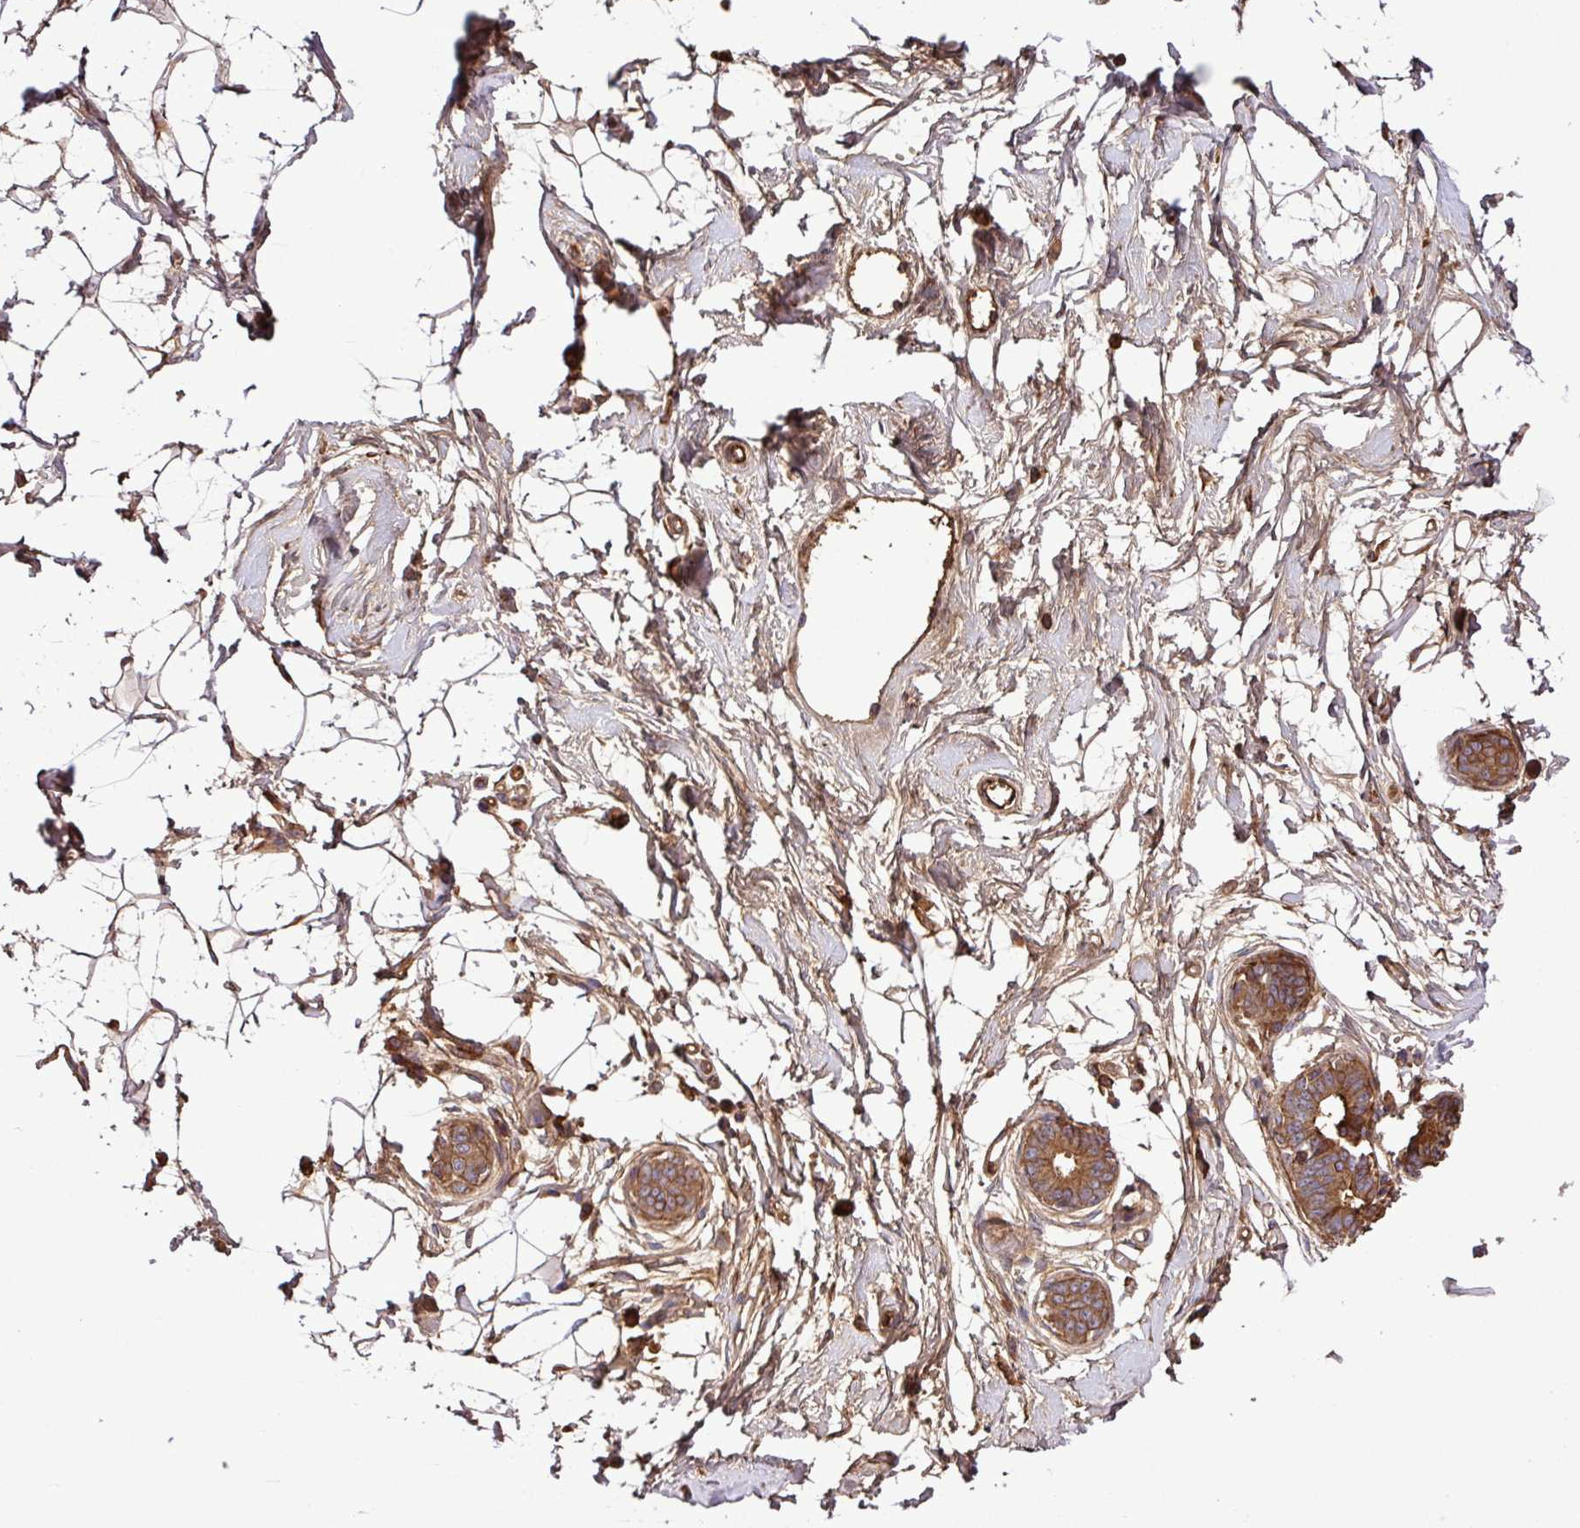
{"staining": {"intensity": "moderate", "quantity": ">75%", "location": "cytoplasmic/membranous"}, "tissue": "breast", "cell_type": "Adipocytes", "image_type": "normal", "snomed": [{"axis": "morphology", "description": "Normal tissue, NOS"}, {"axis": "topography", "description": "Breast"}], "caption": "This is an image of immunohistochemistry staining of normal breast, which shows moderate positivity in the cytoplasmic/membranous of adipocytes.", "gene": "ZNF266", "patient": {"sex": "female", "age": 45}}